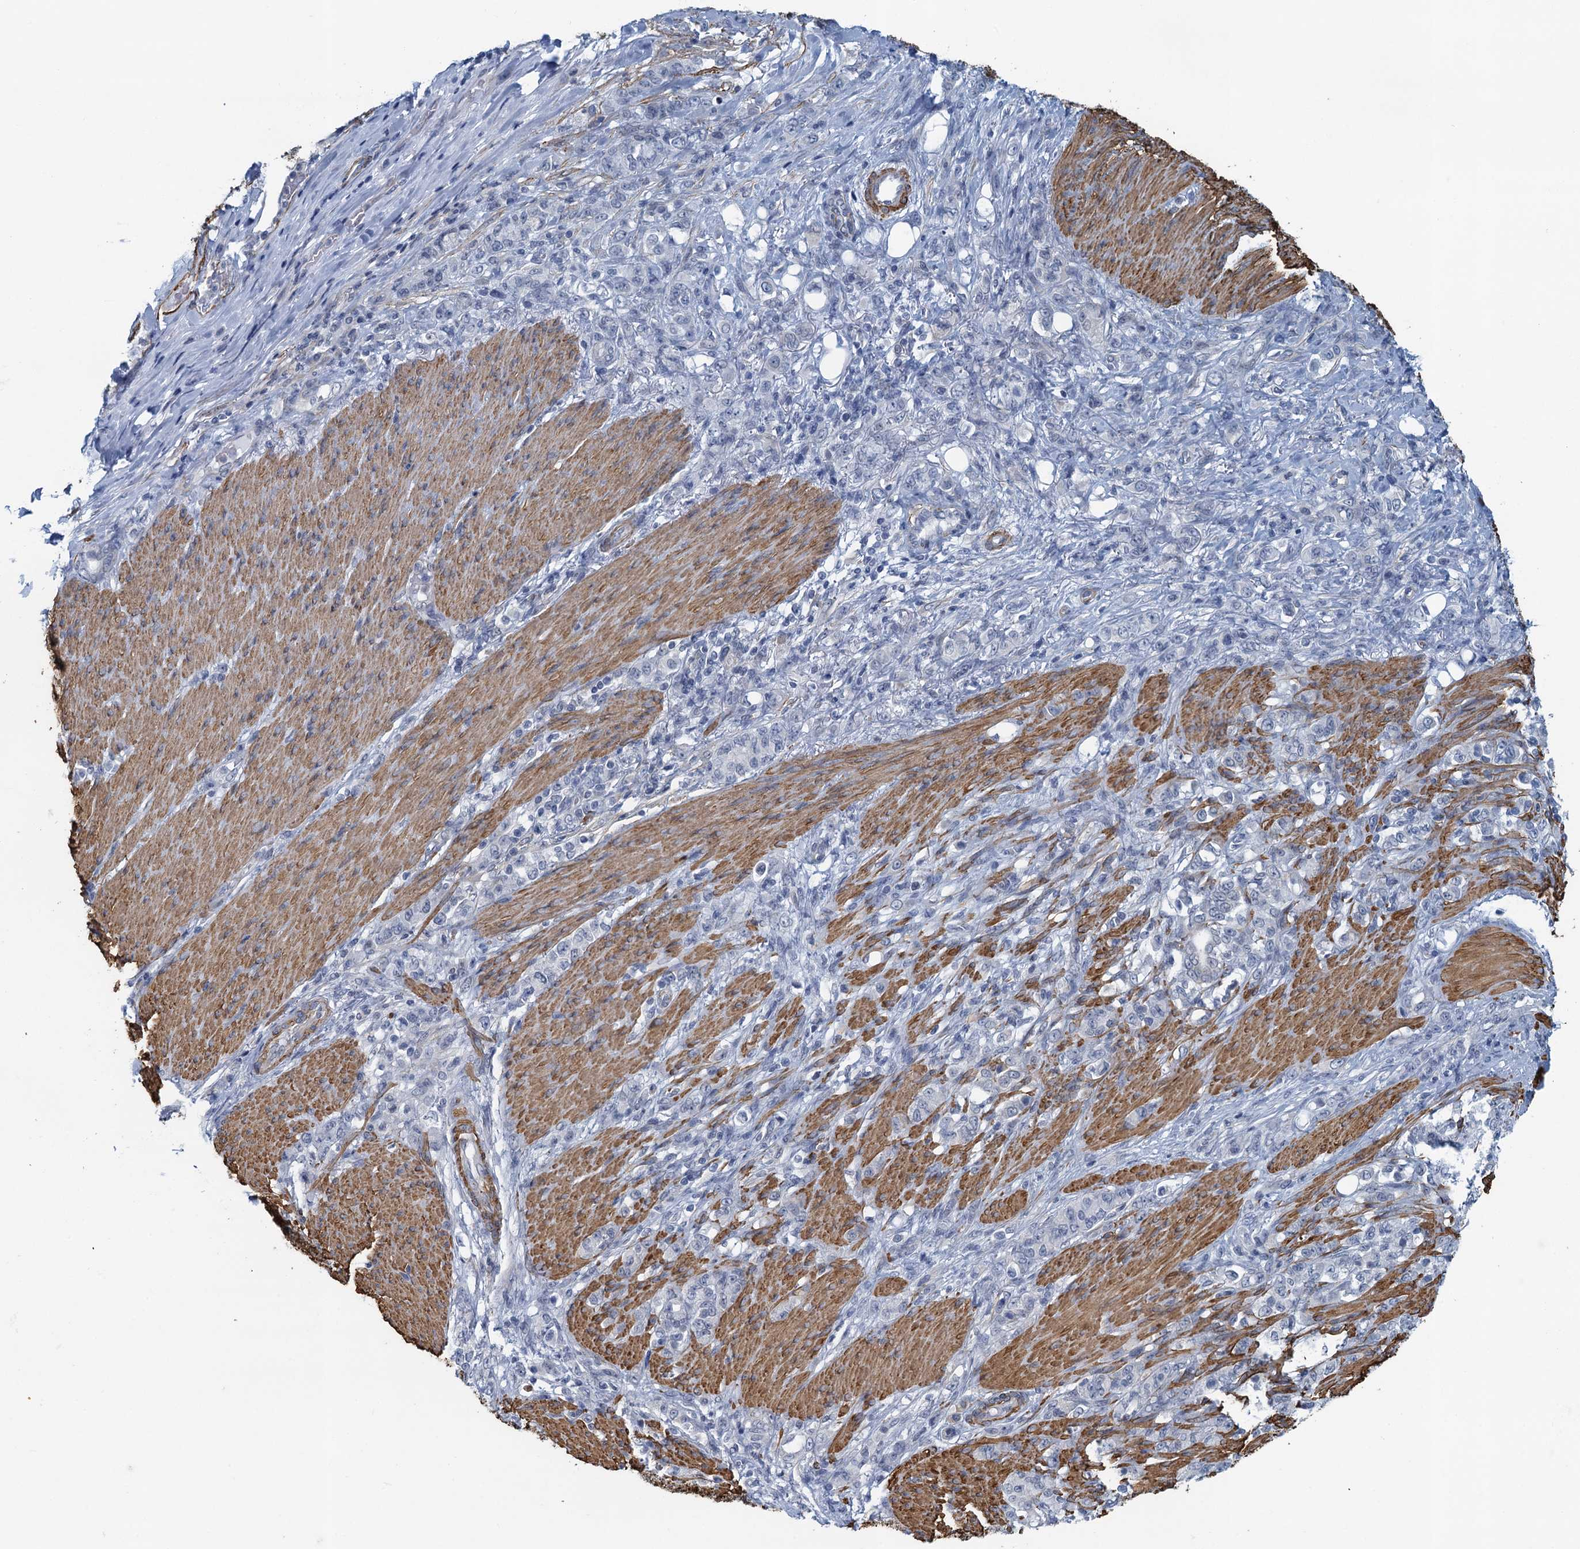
{"staining": {"intensity": "negative", "quantity": "none", "location": "none"}, "tissue": "stomach cancer", "cell_type": "Tumor cells", "image_type": "cancer", "snomed": [{"axis": "morphology", "description": "Adenocarcinoma, NOS"}, {"axis": "topography", "description": "Stomach"}], "caption": "Immunohistochemistry histopathology image of neoplastic tissue: human stomach adenocarcinoma stained with DAB (3,3'-diaminobenzidine) demonstrates no significant protein expression in tumor cells. (DAB immunohistochemistry (IHC), high magnification).", "gene": "ALG2", "patient": {"sex": "female", "age": 79}}